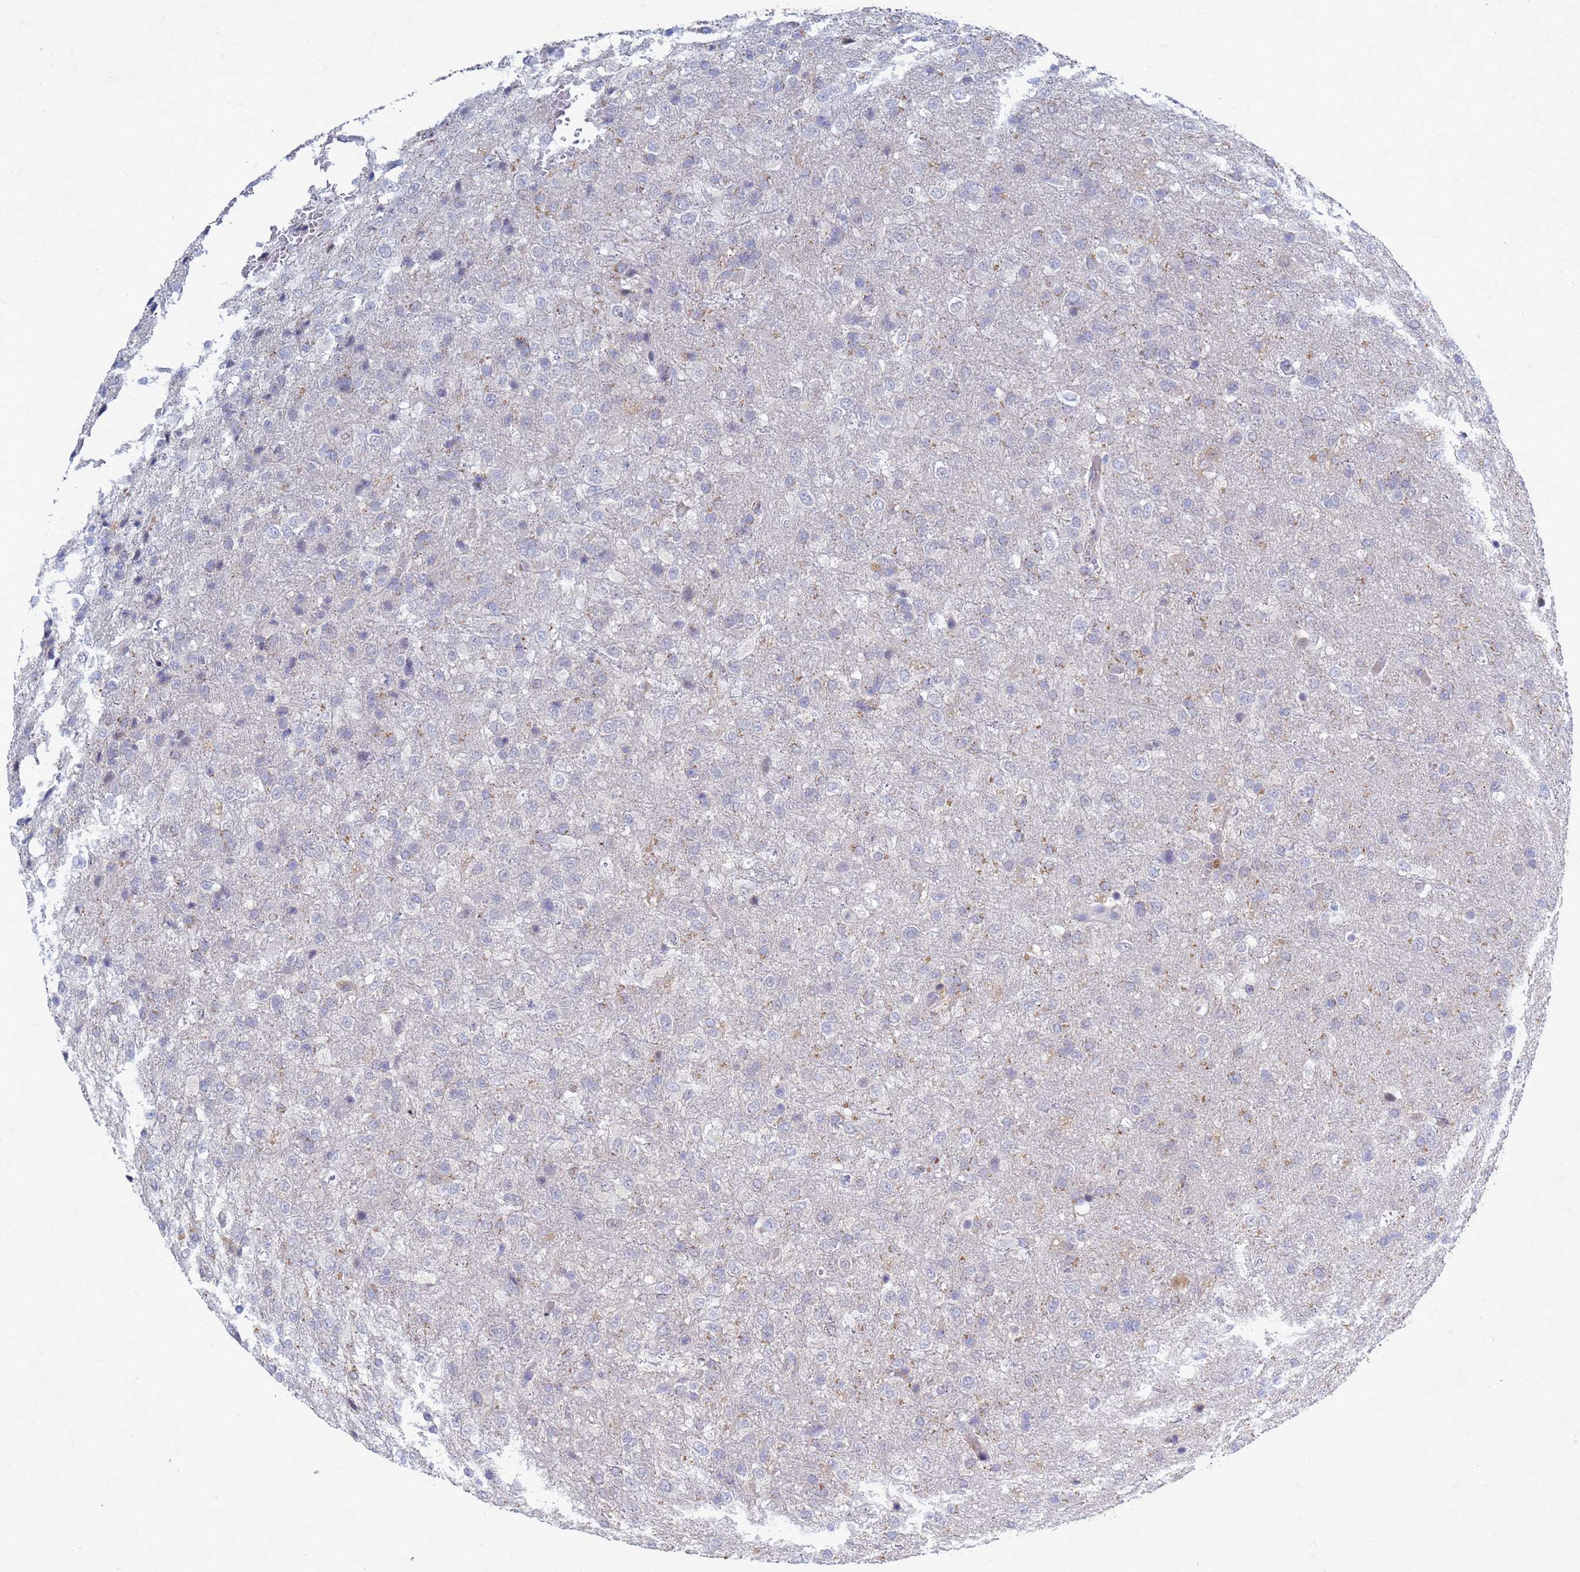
{"staining": {"intensity": "negative", "quantity": "none", "location": "none"}, "tissue": "glioma", "cell_type": "Tumor cells", "image_type": "cancer", "snomed": [{"axis": "morphology", "description": "Glioma, malignant, High grade"}, {"axis": "topography", "description": "Brain"}], "caption": "High magnification brightfield microscopy of glioma stained with DAB (3,3'-diaminobenzidine) (brown) and counterstained with hematoxylin (blue): tumor cells show no significant staining.", "gene": "TNPO2", "patient": {"sex": "female", "age": 74}}